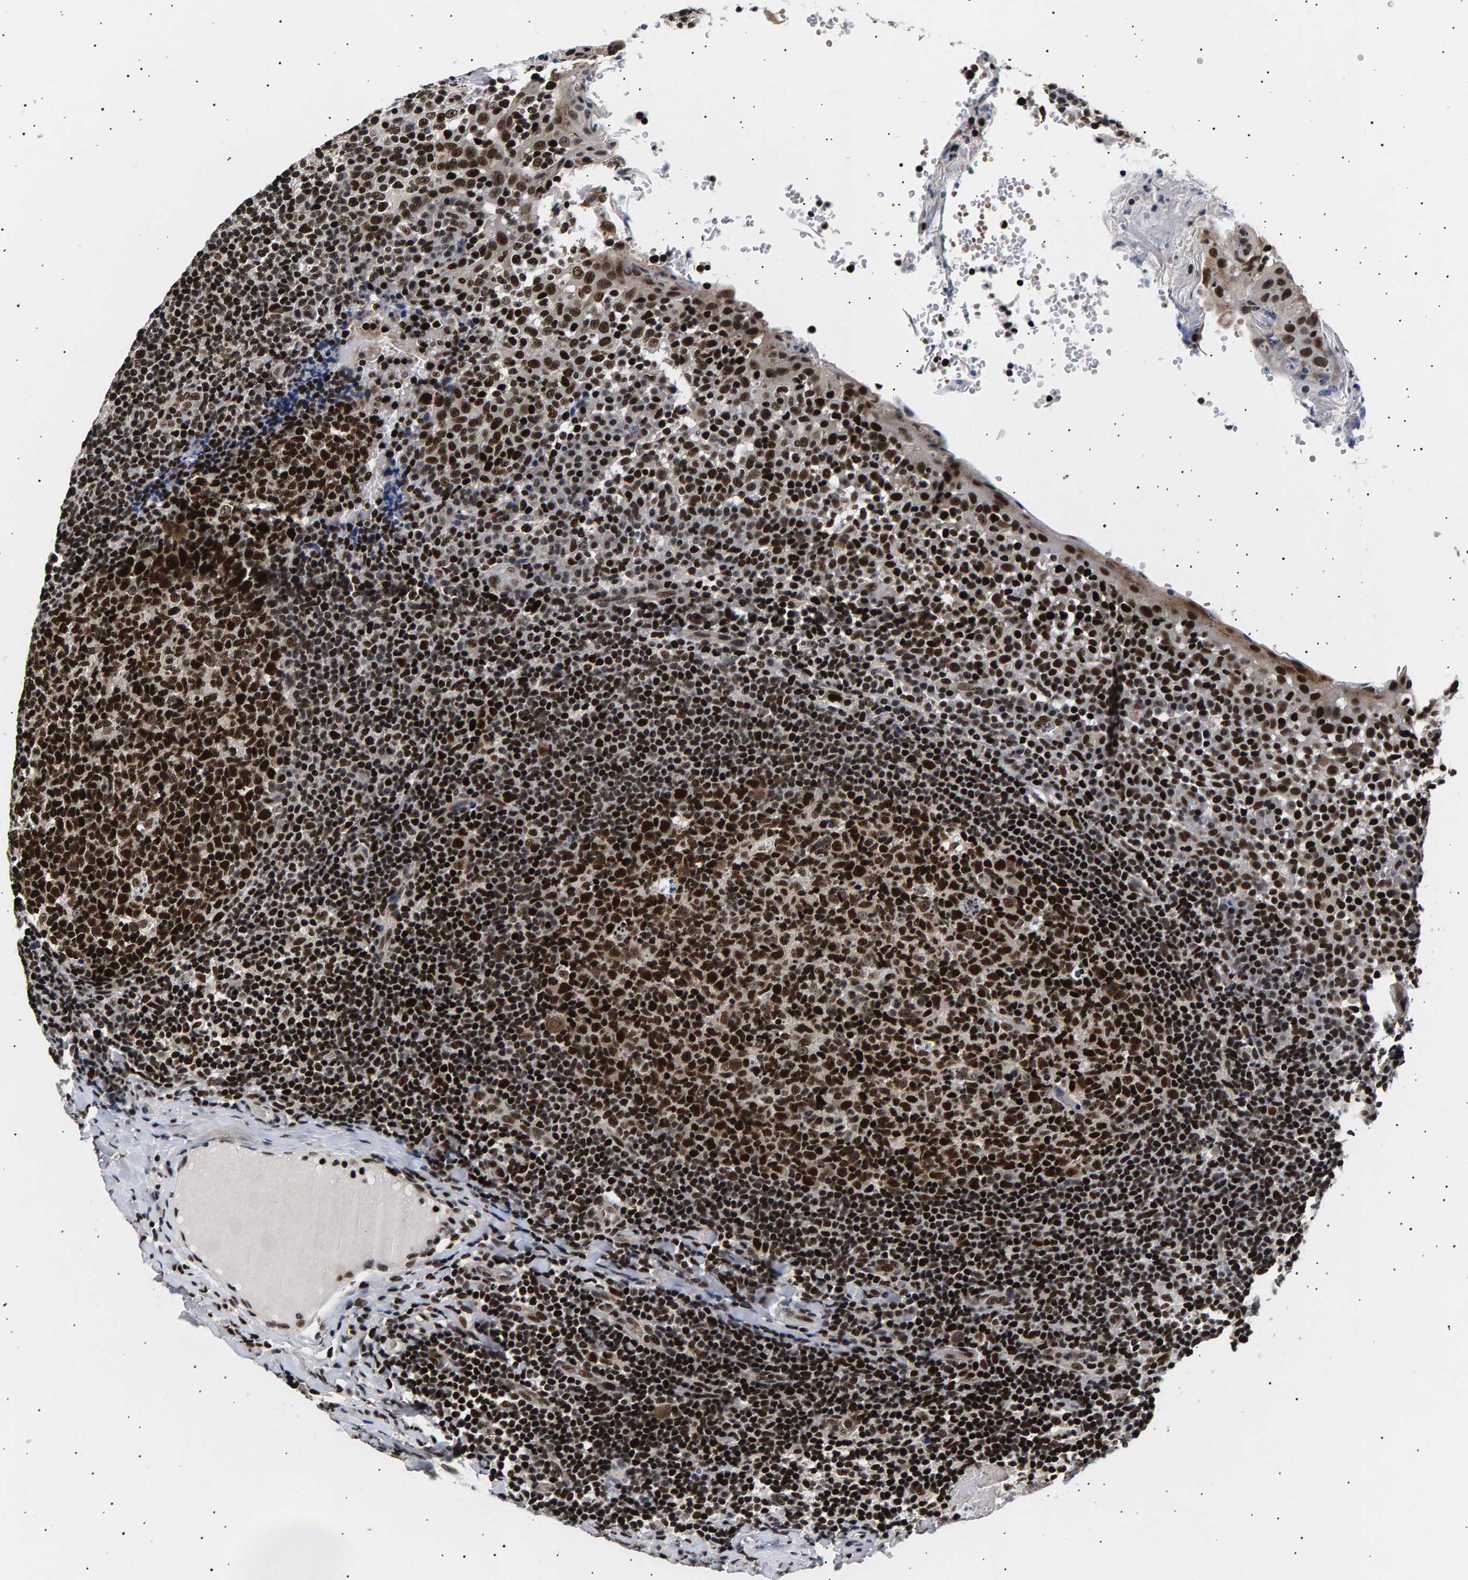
{"staining": {"intensity": "strong", "quantity": ">75%", "location": "nuclear"}, "tissue": "tonsil", "cell_type": "Germinal center cells", "image_type": "normal", "snomed": [{"axis": "morphology", "description": "Normal tissue, NOS"}, {"axis": "topography", "description": "Tonsil"}], "caption": "Protein expression by IHC displays strong nuclear staining in about >75% of germinal center cells in normal tonsil. The staining was performed using DAB (3,3'-diaminobenzidine), with brown indicating positive protein expression. Nuclei are stained blue with hematoxylin.", "gene": "ANKRD40", "patient": {"sex": "female", "age": 19}}